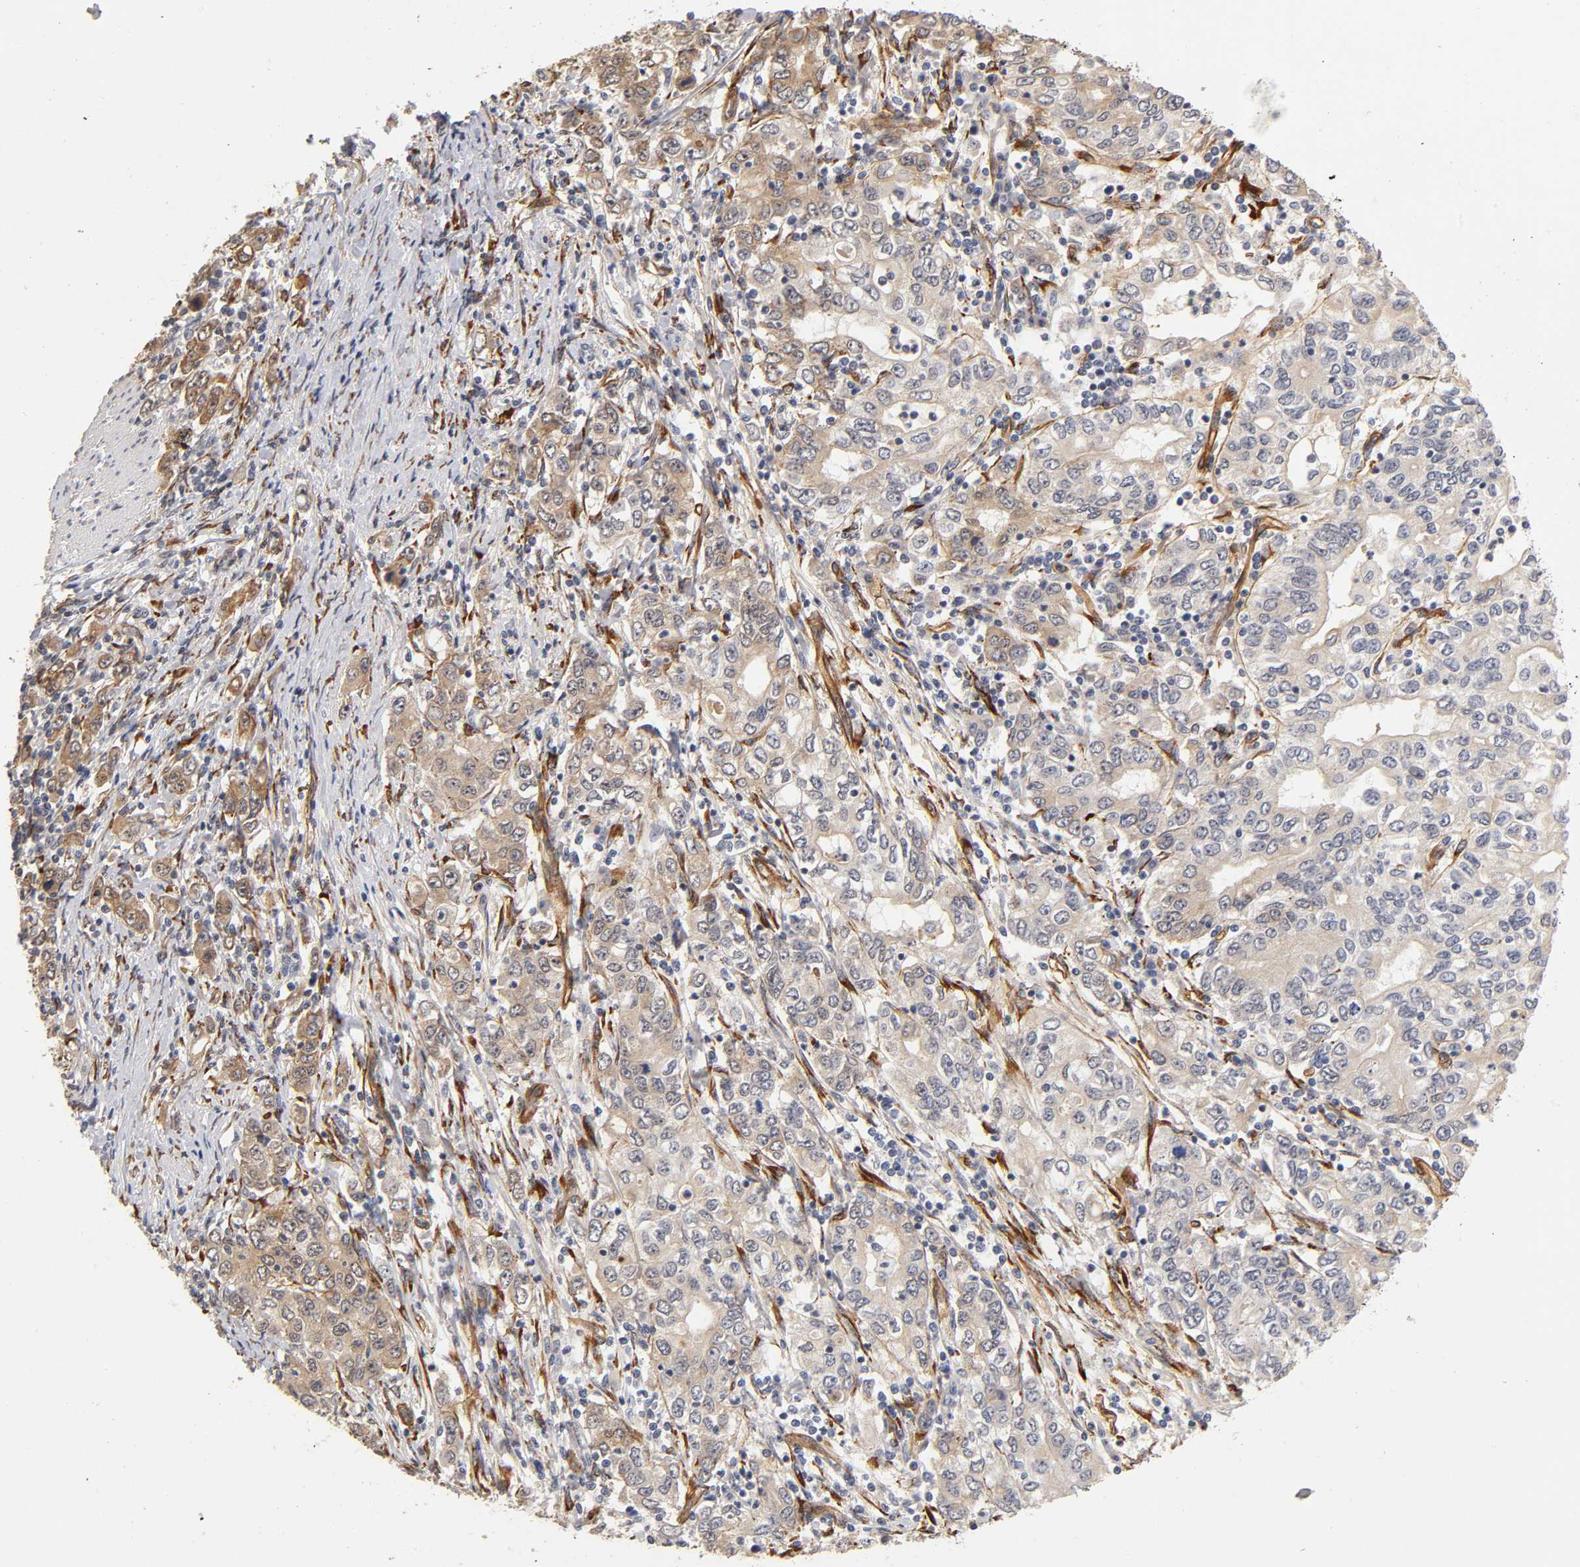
{"staining": {"intensity": "weak", "quantity": "25%-75%", "location": "cytoplasmic/membranous"}, "tissue": "stomach cancer", "cell_type": "Tumor cells", "image_type": "cancer", "snomed": [{"axis": "morphology", "description": "Adenocarcinoma, NOS"}, {"axis": "topography", "description": "Stomach, lower"}], "caption": "The image demonstrates a brown stain indicating the presence of a protein in the cytoplasmic/membranous of tumor cells in stomach cancer (adenocarcinoma).", "gene": "LAMB1", "patient": {"sex": "female", "age": 72}}